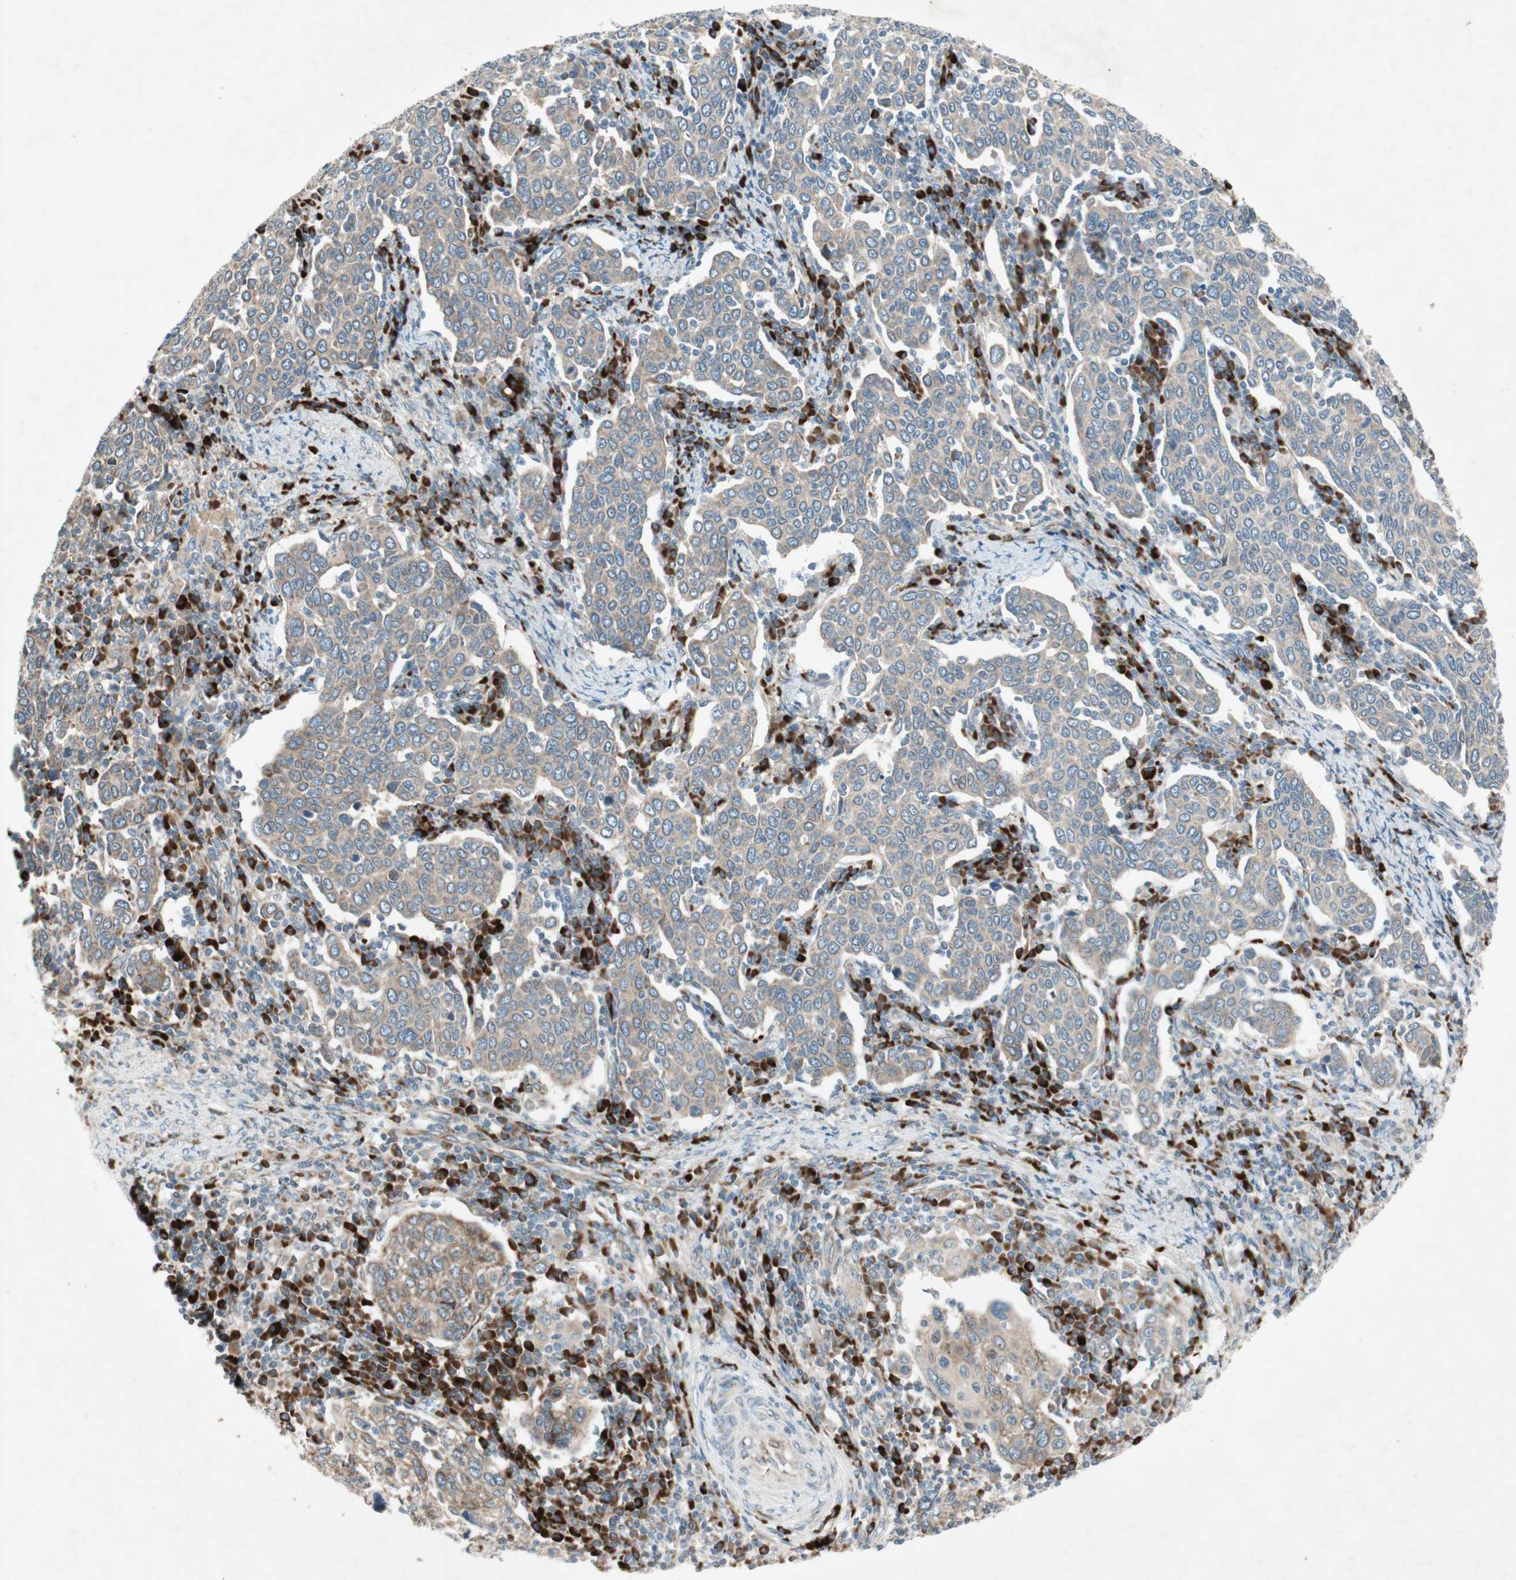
{"staining": {"intensity": "weak", "quantity": ">75%", "location": "cytoplasmic/membranous"}, "tissue": "cervical cancer", "cell_type": "Tumor cells", "image_type": "cancer", "snomed": [{"axis": "morphology", "description": "Squamous cell carcinoma, NOS"}, {"axis": "topography", "description": "Cervix"}], "caption": "Protein staining shows weak cytoplasmic/membranous expression in about >75% of tumor cells in squamous cell carcinoma (cervical).", "gene": "APOO", "patient": {"sex": "female", "age": 40}}